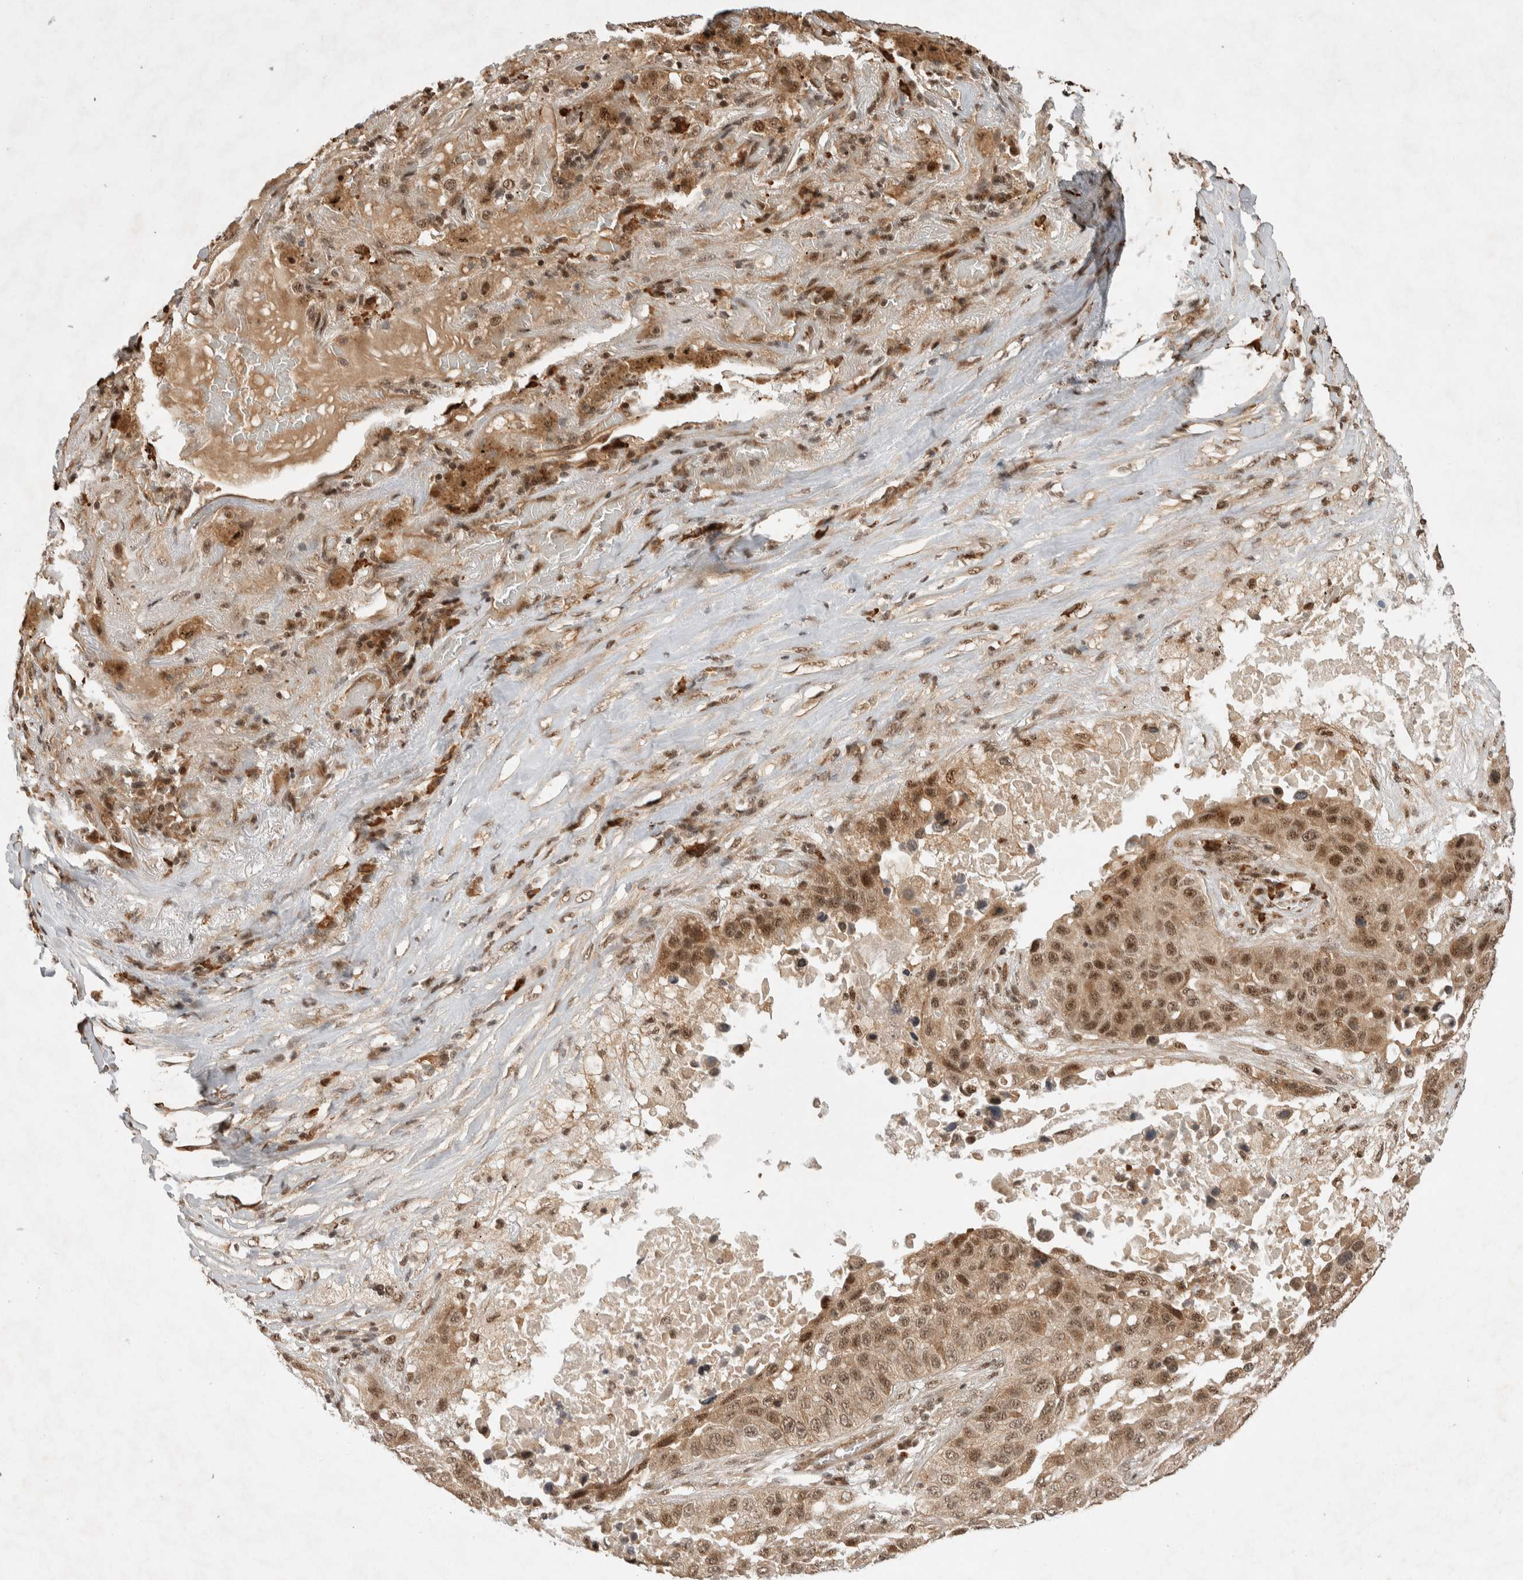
{"staining": {"intensity": "moderate", "quantity": ">75%", "location": "cytoplasmic/membranous,nuclear"}, "tissue": "lung cancer", "cell_type": "Tumor cells", "image_type": "cancer", "snomed": [{"axis": "morphology", "description": "Squamous cell carcinoma, NOS"}, {"axis": "topography", "description": "Lung"}], "caption": "Lung cancer (squamous cell carcinoma) stained with DAB (3,3'-diaminobenzidine) IHC displays medium levels of moderate cytoplasmic/membranous and nuclear positivity in about >75% of tumor cells. (Brightfield microscopy of DAB IHC at high magnification).", "gene": "TOR1B", "patient": {"sex": "male", "age": 57}}